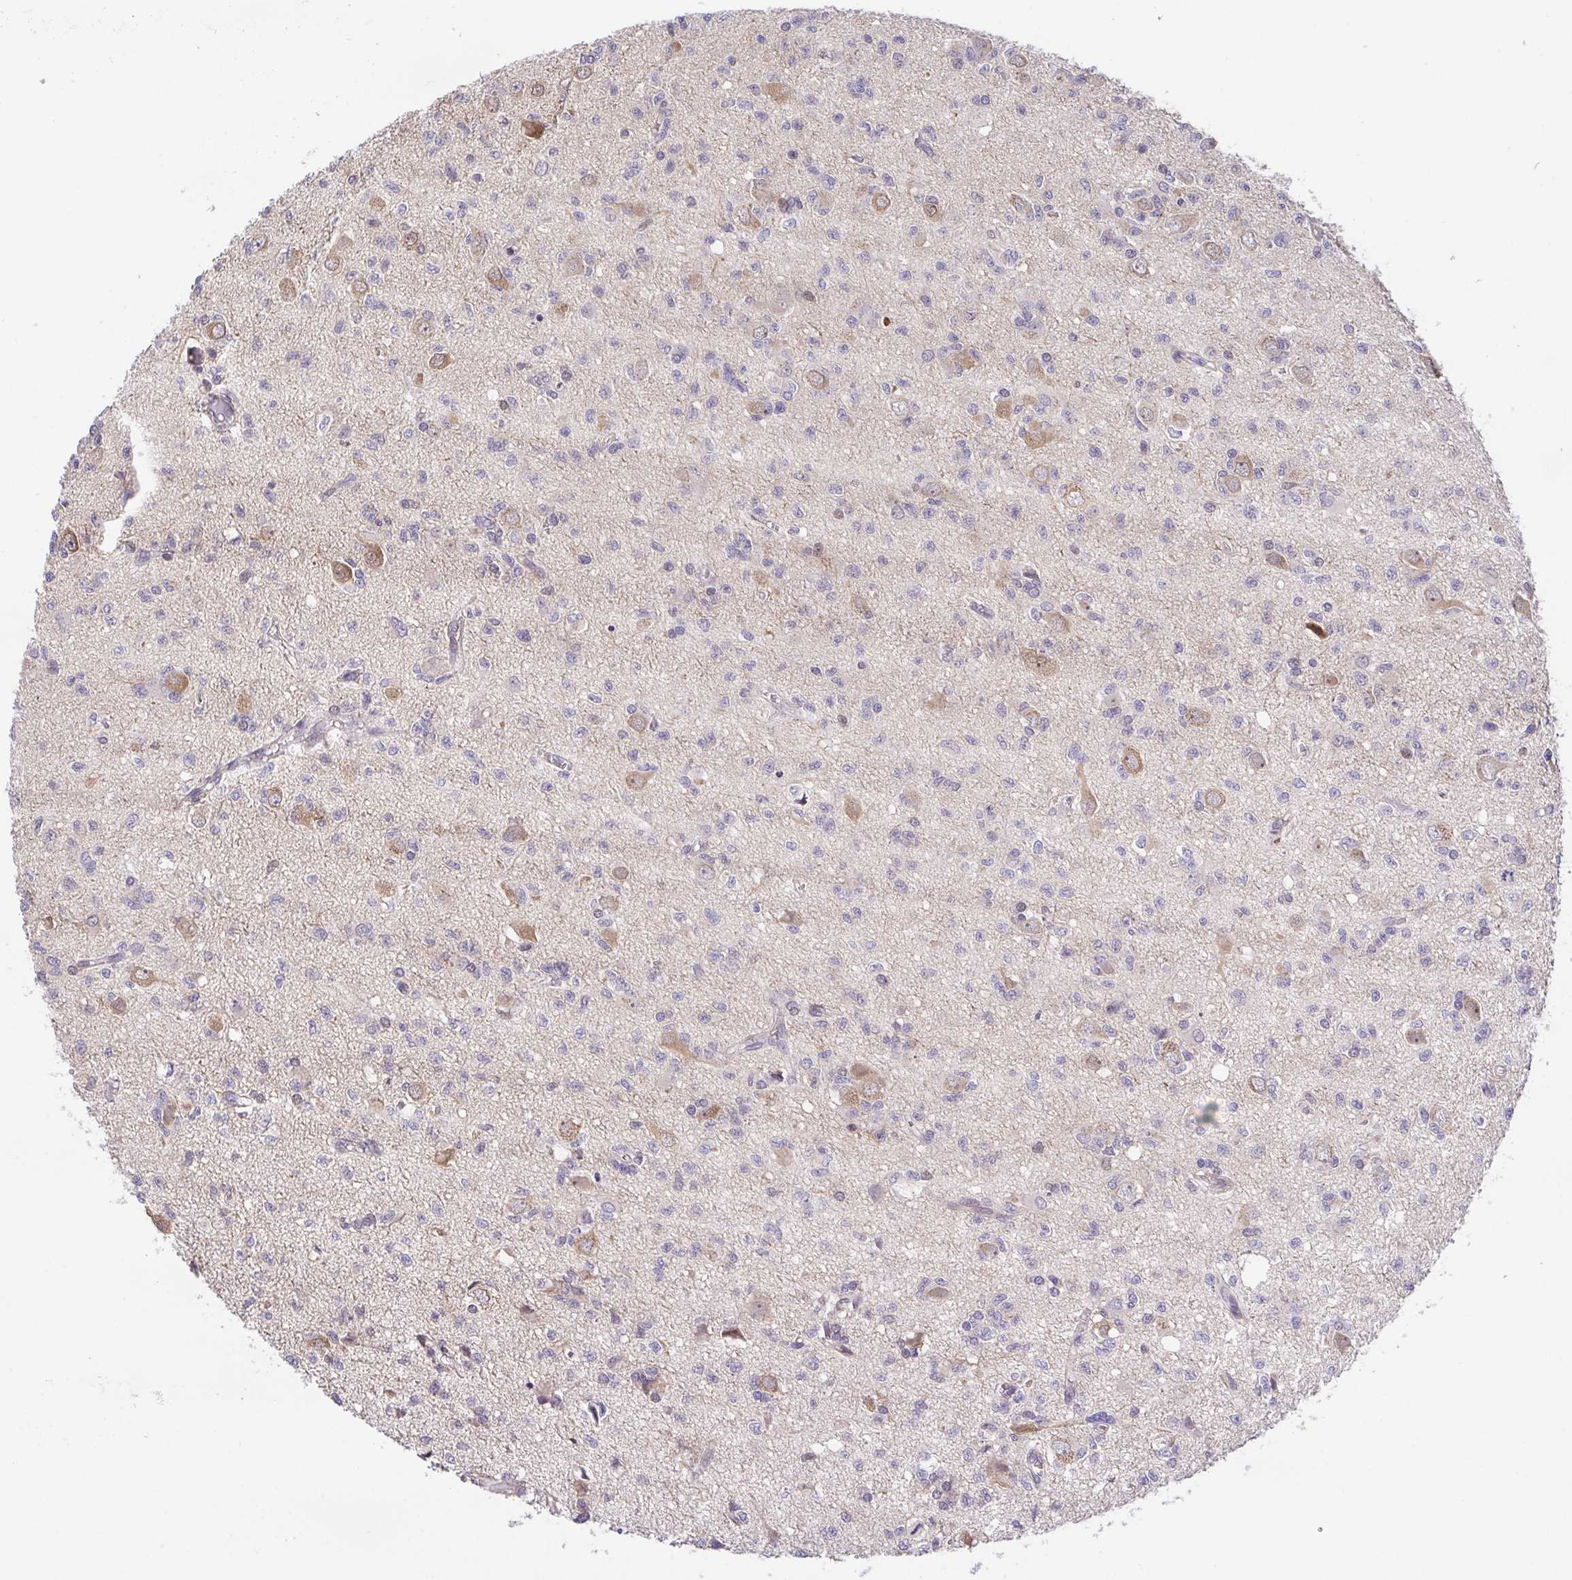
{"staining": {"intensity": "negative", "quantity": "none", "location": "none"}, "tissue": "glioma", "cell_type": "Tumor cells", "image_type": "cancer", "snomed": [{"axis": "morphology", "description": "Glioma, malignant, Low grade"}, {"axis": "topography", "description": "Brain"}], "caption": "Immunohistochemical staining of human malignant glioma (low-grade) reveals no significant positivity in tumor cells.", "gene": "PREPL", "patient": {"sex": "male", "age": 64}}